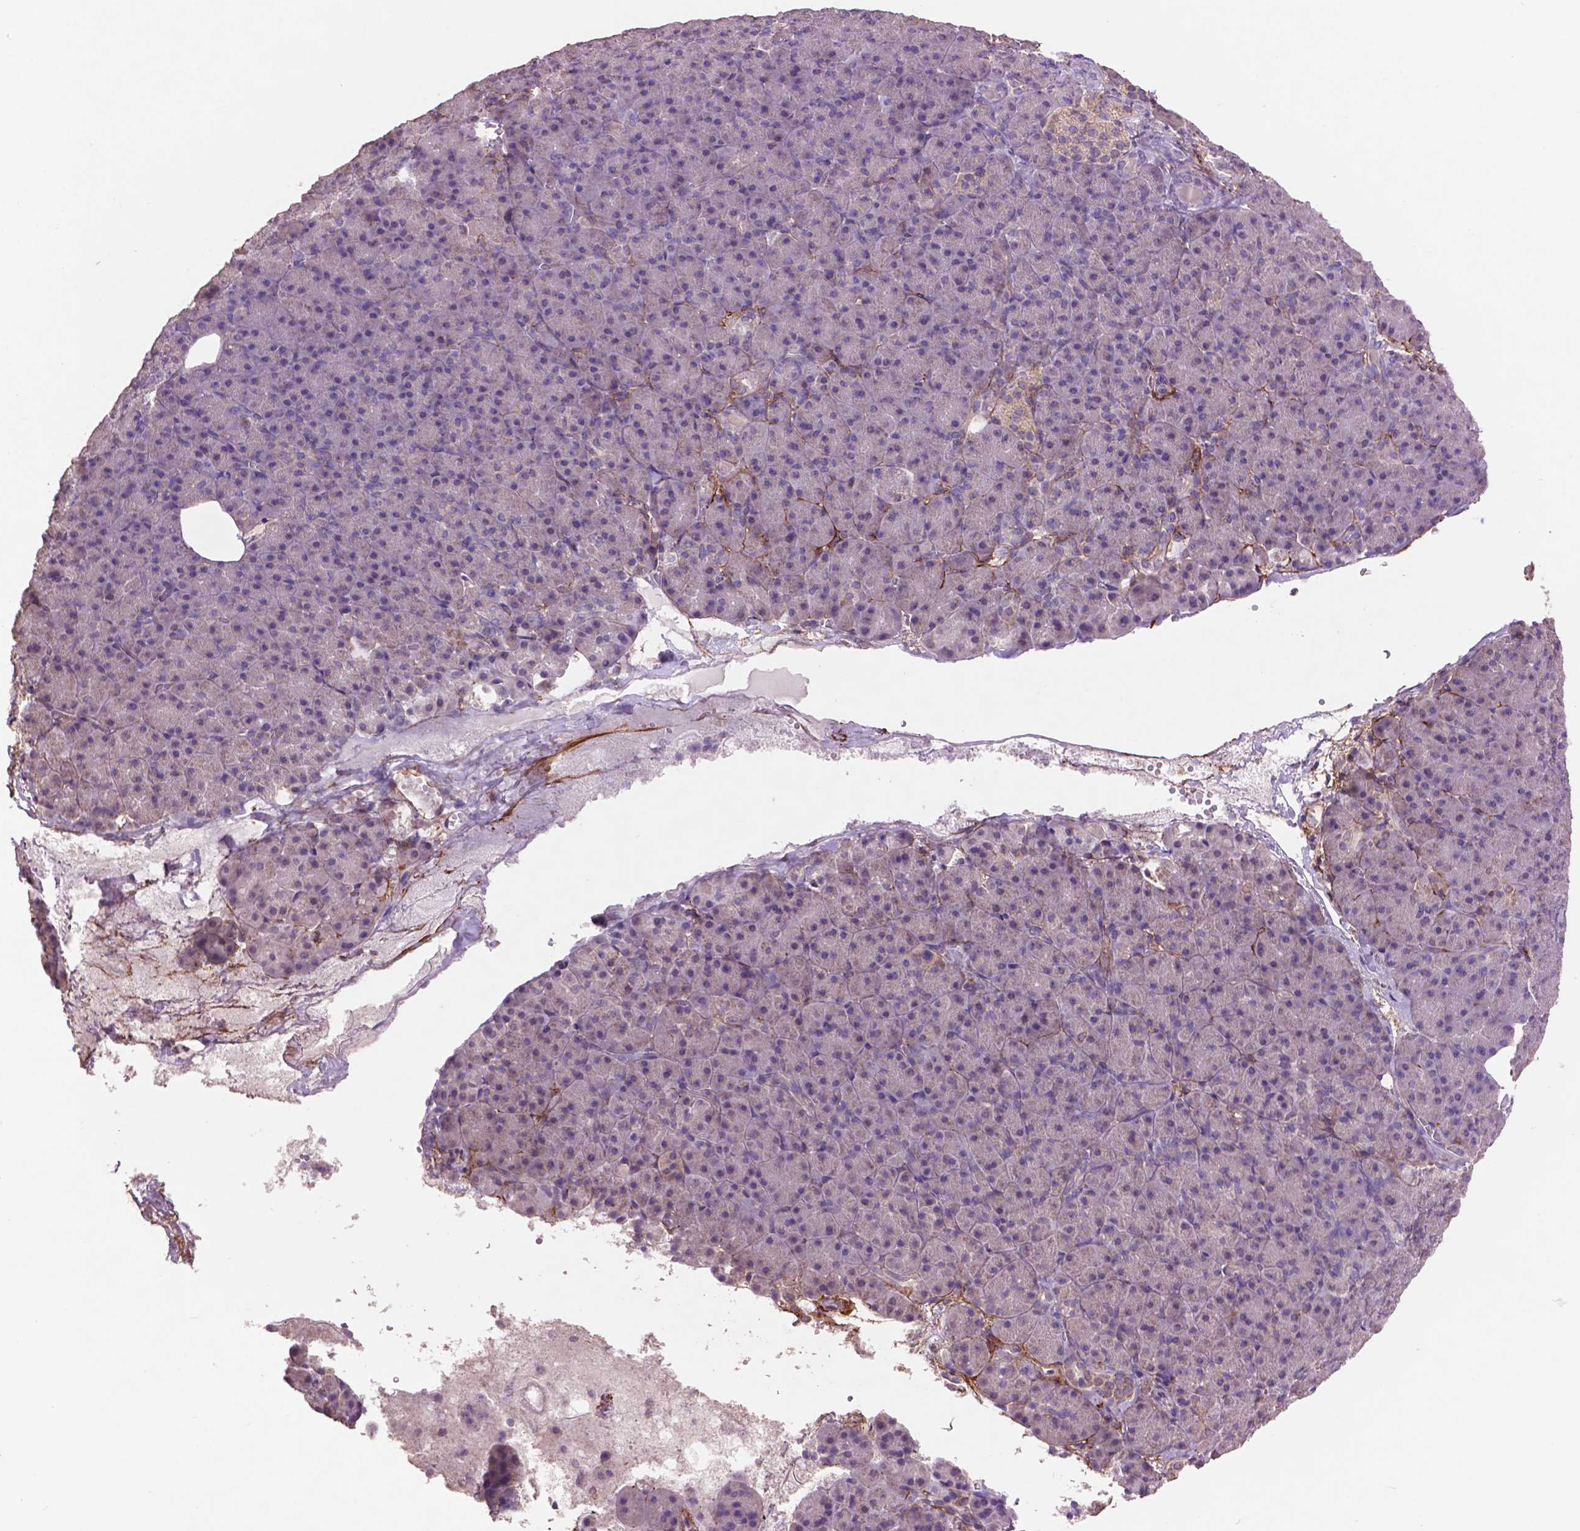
{"staining": {"intensity": "negative", "quantity": "none", "location": "none"}, "tissue": "pancreas", "cell_type": "Exocrine glandular cells", "image_type": "normal", "snomed": [{"axis": "morphology", "description": "Normal tissue, NOS"}, {"axis": "topography", "description": "Pancreas"}], "caption": "The image demonstrates no significant staining in exocrine glandular cells of pancreas. (DAB (3,3'-diaminobenzidine) IHC, high magnification).", "gene": "LRRC3C", "patient": {"sex": "female", "age": 74}}